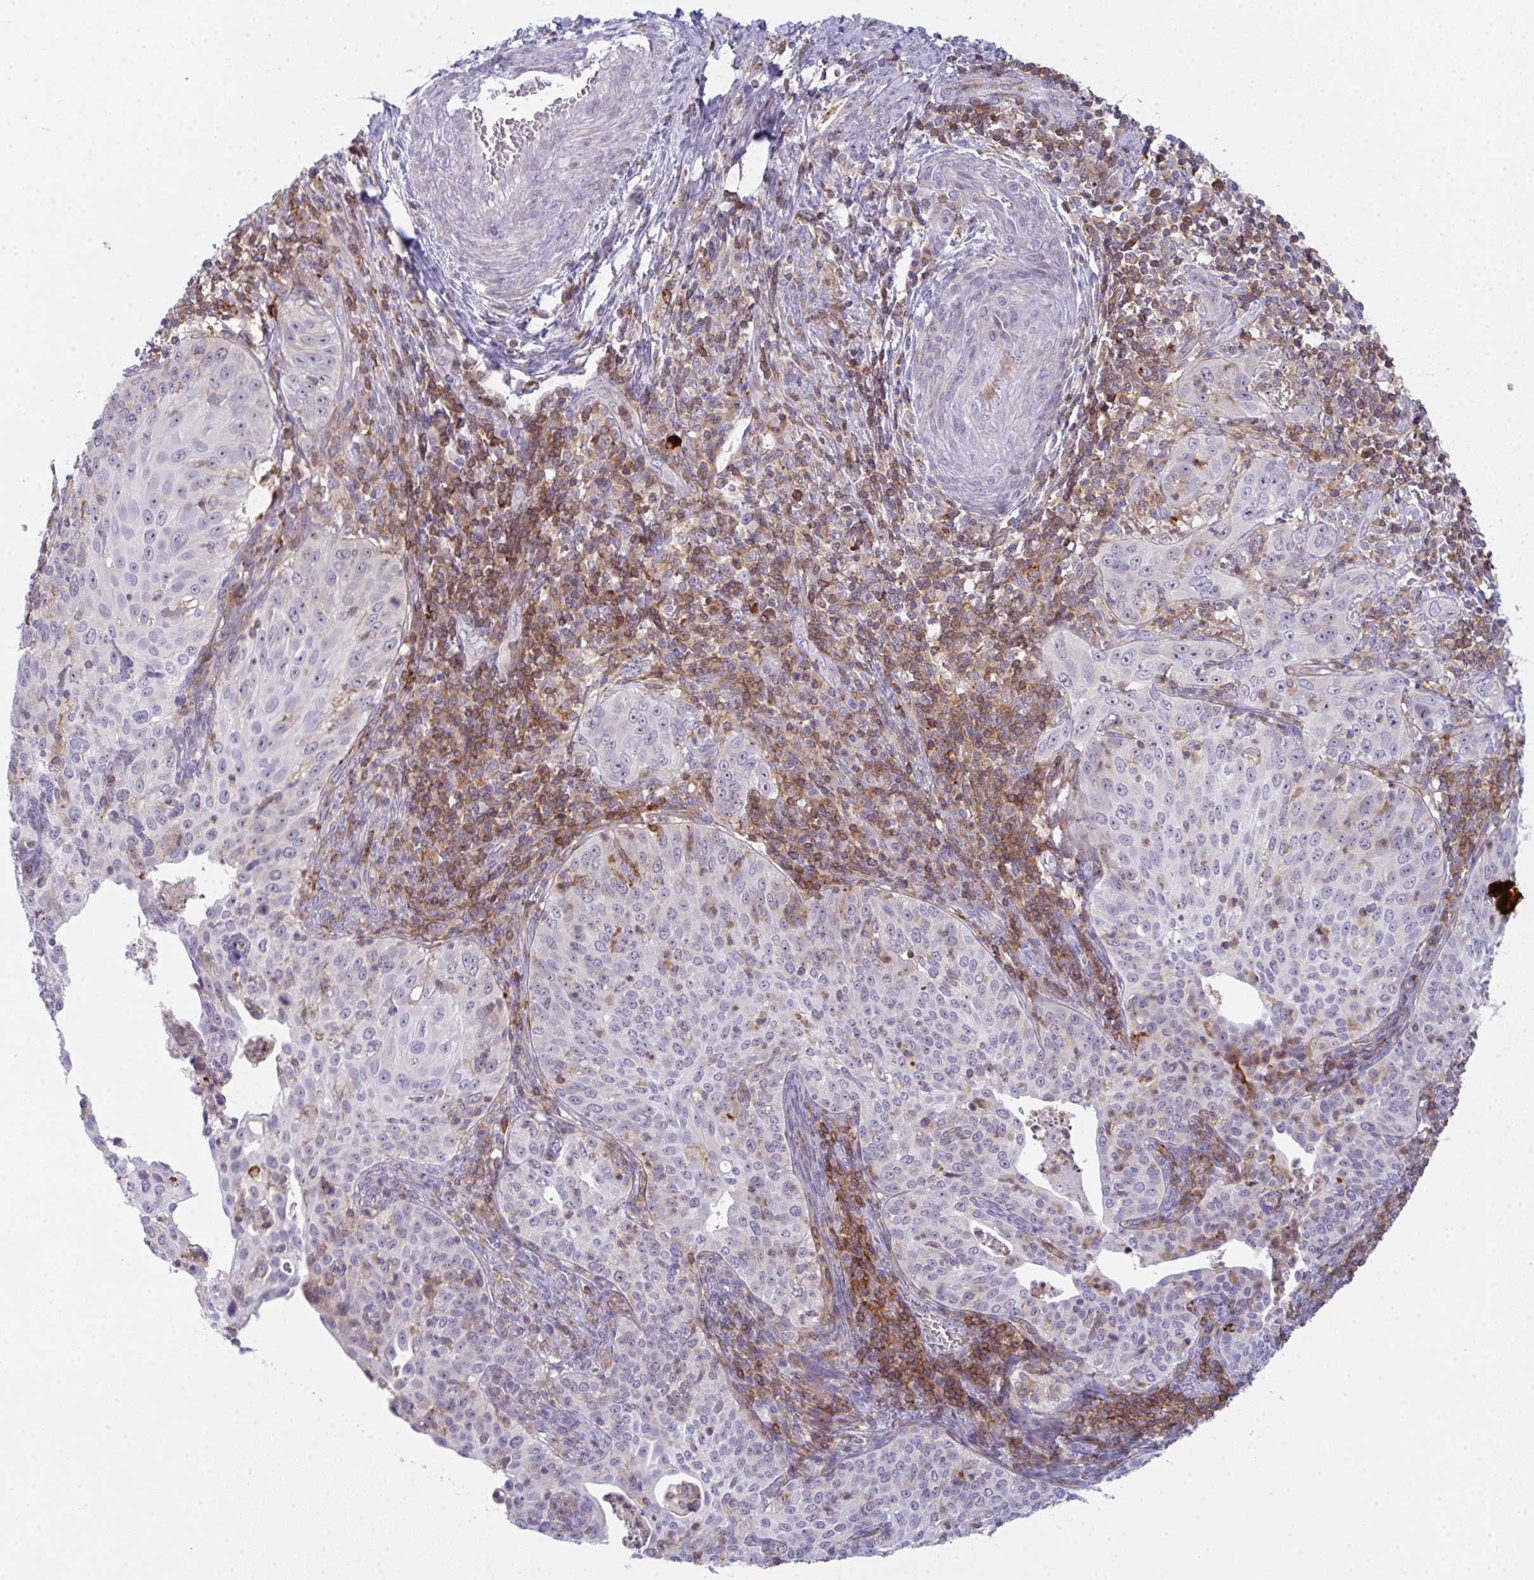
{"staining": {"intensity": "negative", "quantity": "none", "location": "none"}, "tissue": "cervical cancer", "cell_type": "Tumor cells", "image_type": "cancer", "snomed": [{"axis": "morphology", "description": "Squamous cell carcinoma, NOS"}, {"axis": "topography", "description": "Cervix"}], "caption": "Photomicrograph shows no significant protein staining in tumor cells of cervical squamous cell carcinoma. Nuclei are stained in blue.", "gene": "CD80", "patient": {"sex": "female", "age": 30}}